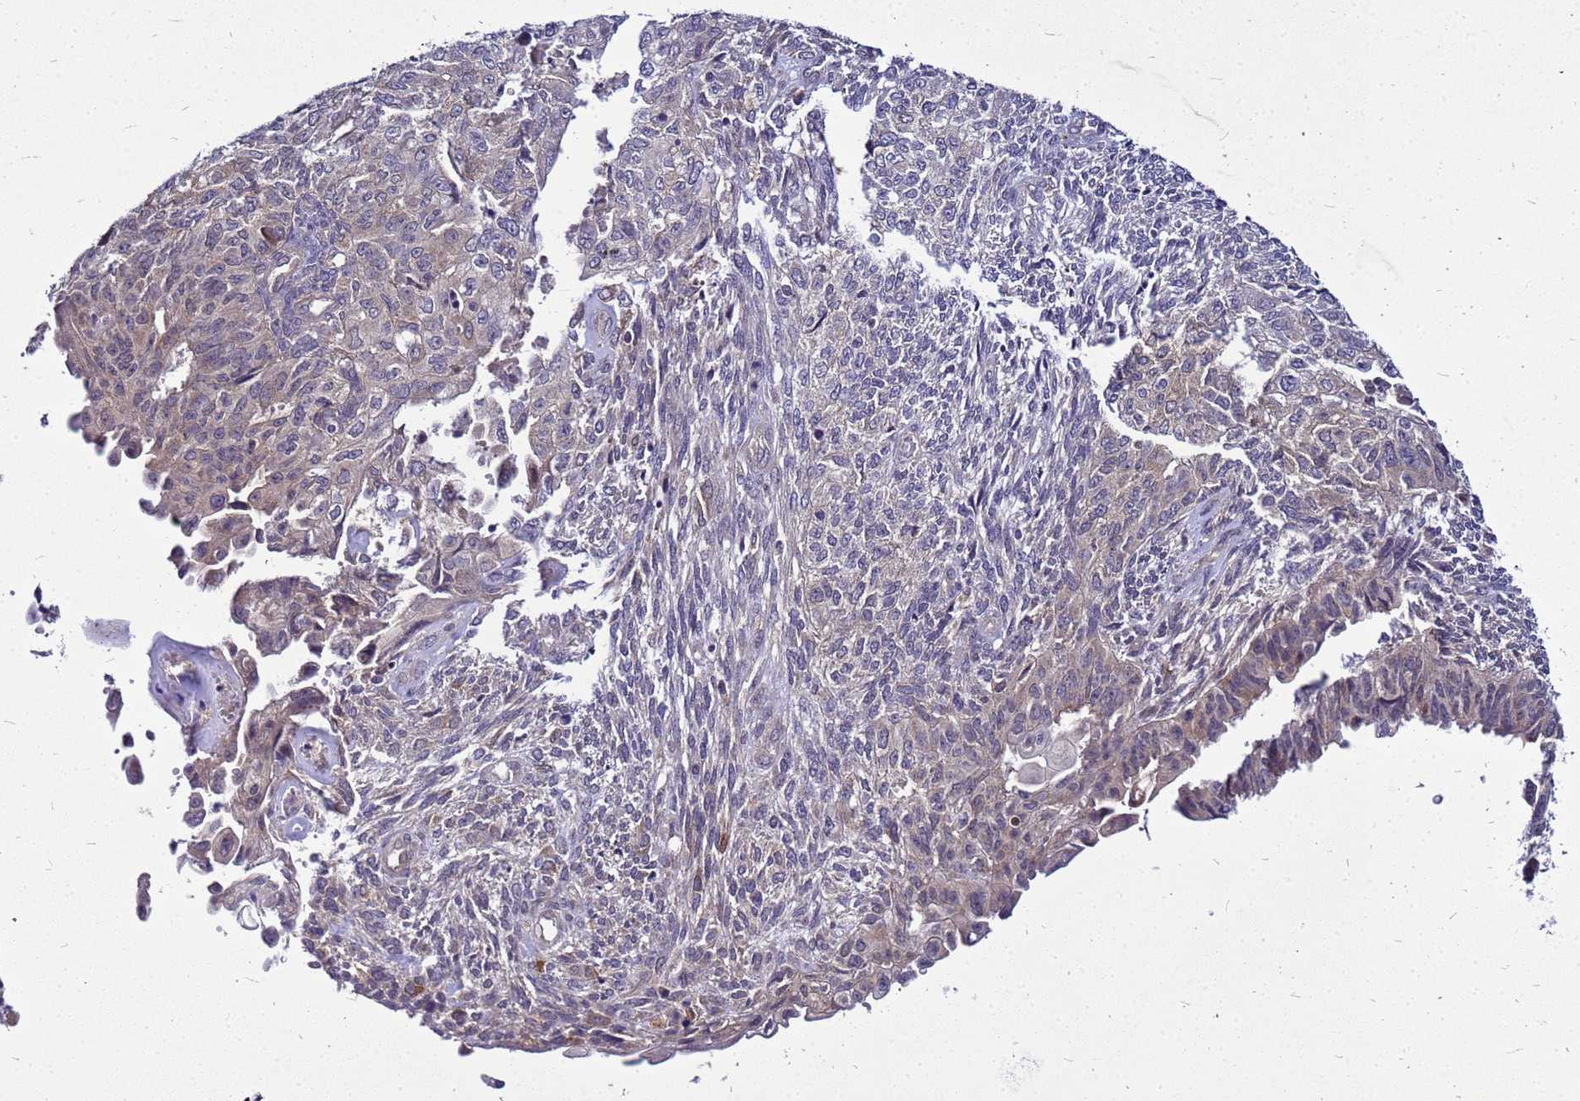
{"staining": {"intensity": "weak", "quantity": "<25%", "location": "cytoplasmic/membranous"}, "tissue": "endometrial cancer", "cell_type": "Tumor cells", "image_type": "cancer", "snomed": [{"axis": "morphology", "description": "Adenocarcinoma, NOS"}, {"axis": "topography", "description": "Endometrium"}], "caption": "Micrograph shows no protein expression in tumor cells of endometrial cancer (adenocarcinoma) tissue. (DAB (3,3'-diaminobenzidine) immunohistochemistry (IHC), high magnification).", "gene": "SAT1", "patient": {"sex": "female", "age": 32}}